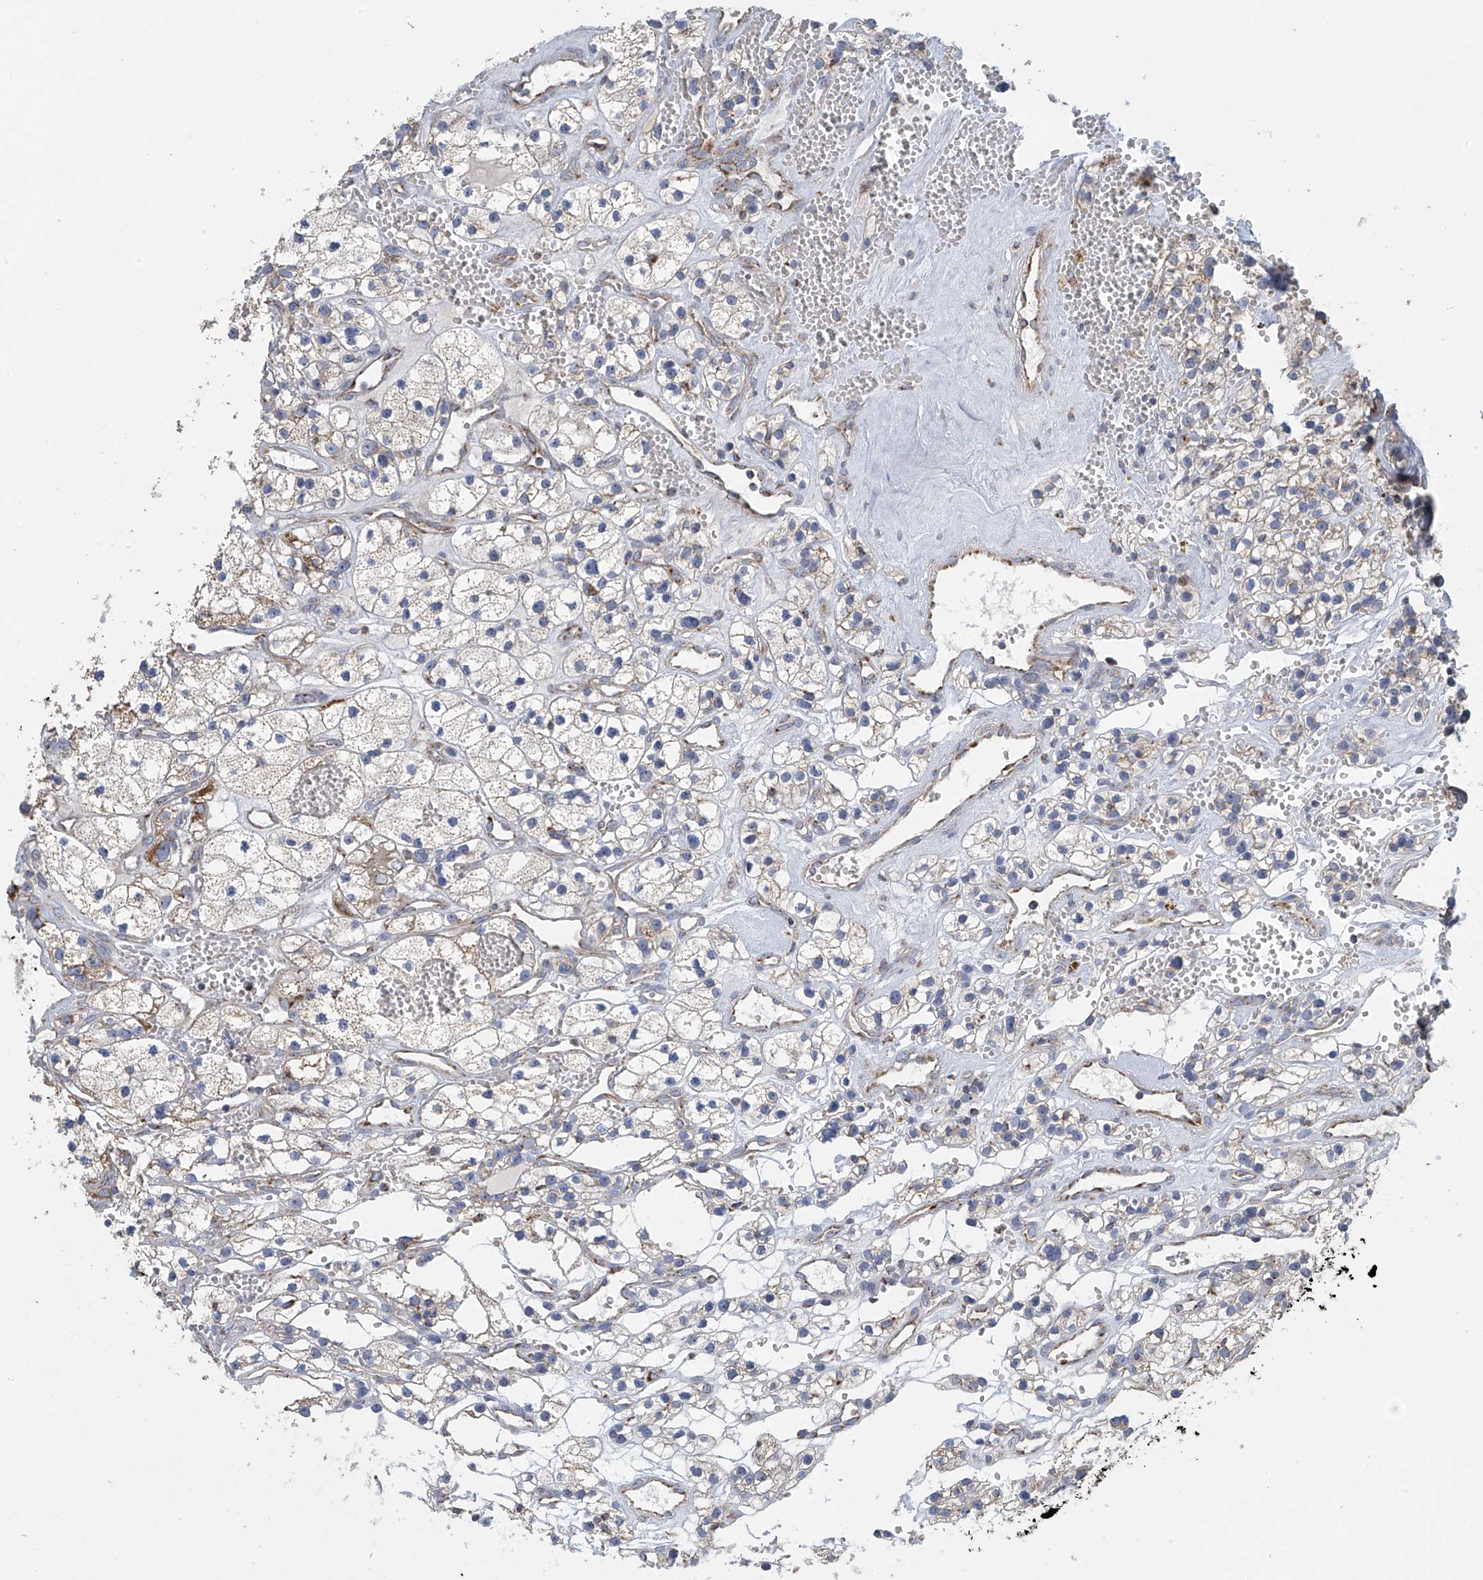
{"staining": {"intensity": "moderate", "quantity": "<25%", "location": "cytoplasmic/membranous"}, "tissue": "renal cancer", "cell_type": "Tumor cells", "image_type": "cancer", "snomed": [{"axis": "morphology", "description": "Adenocarcinoma, NOS"}, {"axis": "topography", "description": "Kidney"}], "caption": "Immunohistochemistry of adenocarcinoma (renal) shows low levels of moderate cytoplasmic/membranous positivity in about <25% of tumor cells.", "gene": "PNPT1", "patient": {"sex": "female", "age": 57}}